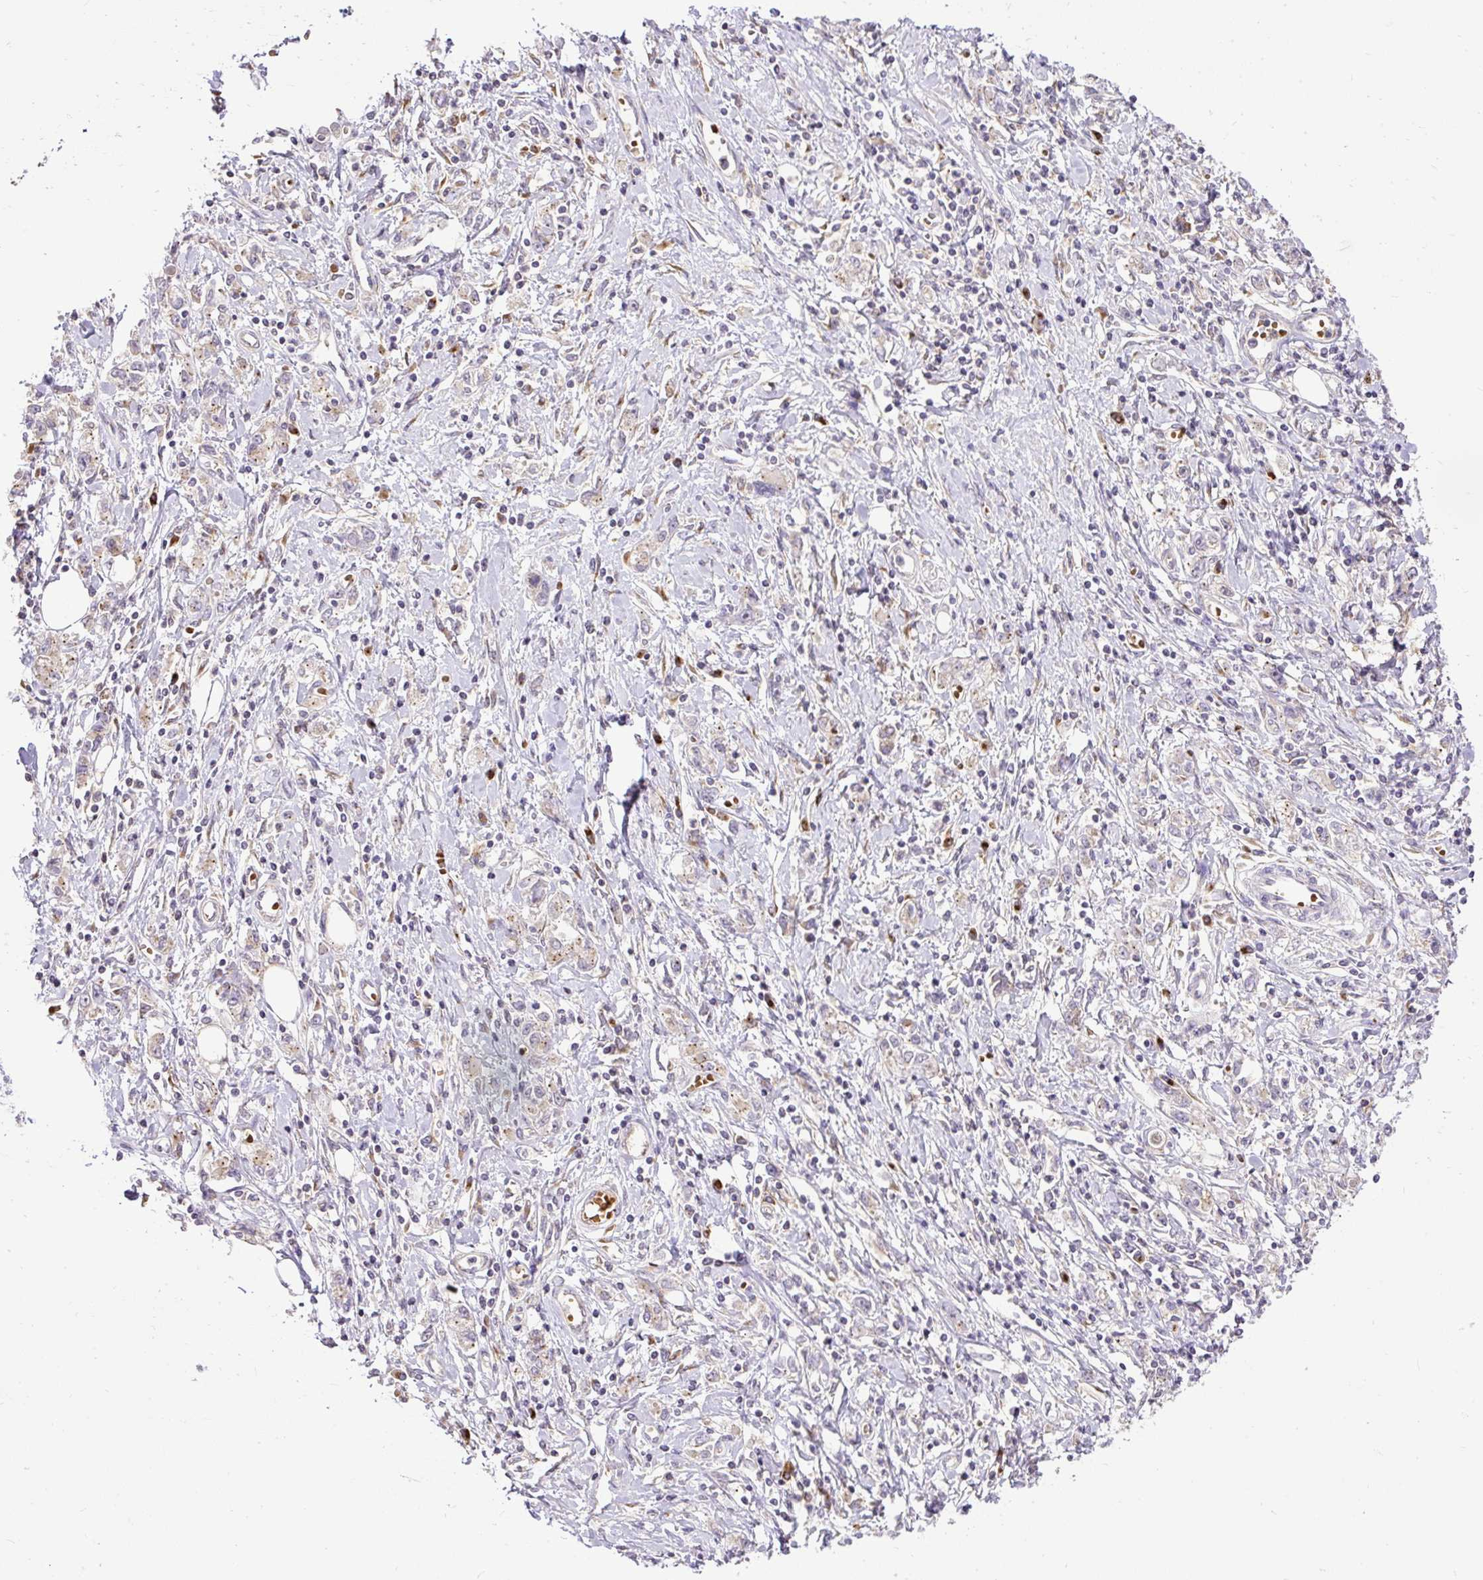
{"staining": {"intensity": "negative", "quantity": "none", "location": "none"}, "tissue": "stomach cancer", "cell_type": "Tumor cells", "image_type": "cancer", "snomed": [{"axis": "morphology", "description": "Adenocarcinoma, NOS"}, {"axis": "topography", "description": "Stomach"}], "caption": "Photomicrograph shows no protein positivity in tumor cells of adenocarcinoma (stomach) tissue.", "gene": "SMC4", "patient": {"sex": "female", "age": 76}}